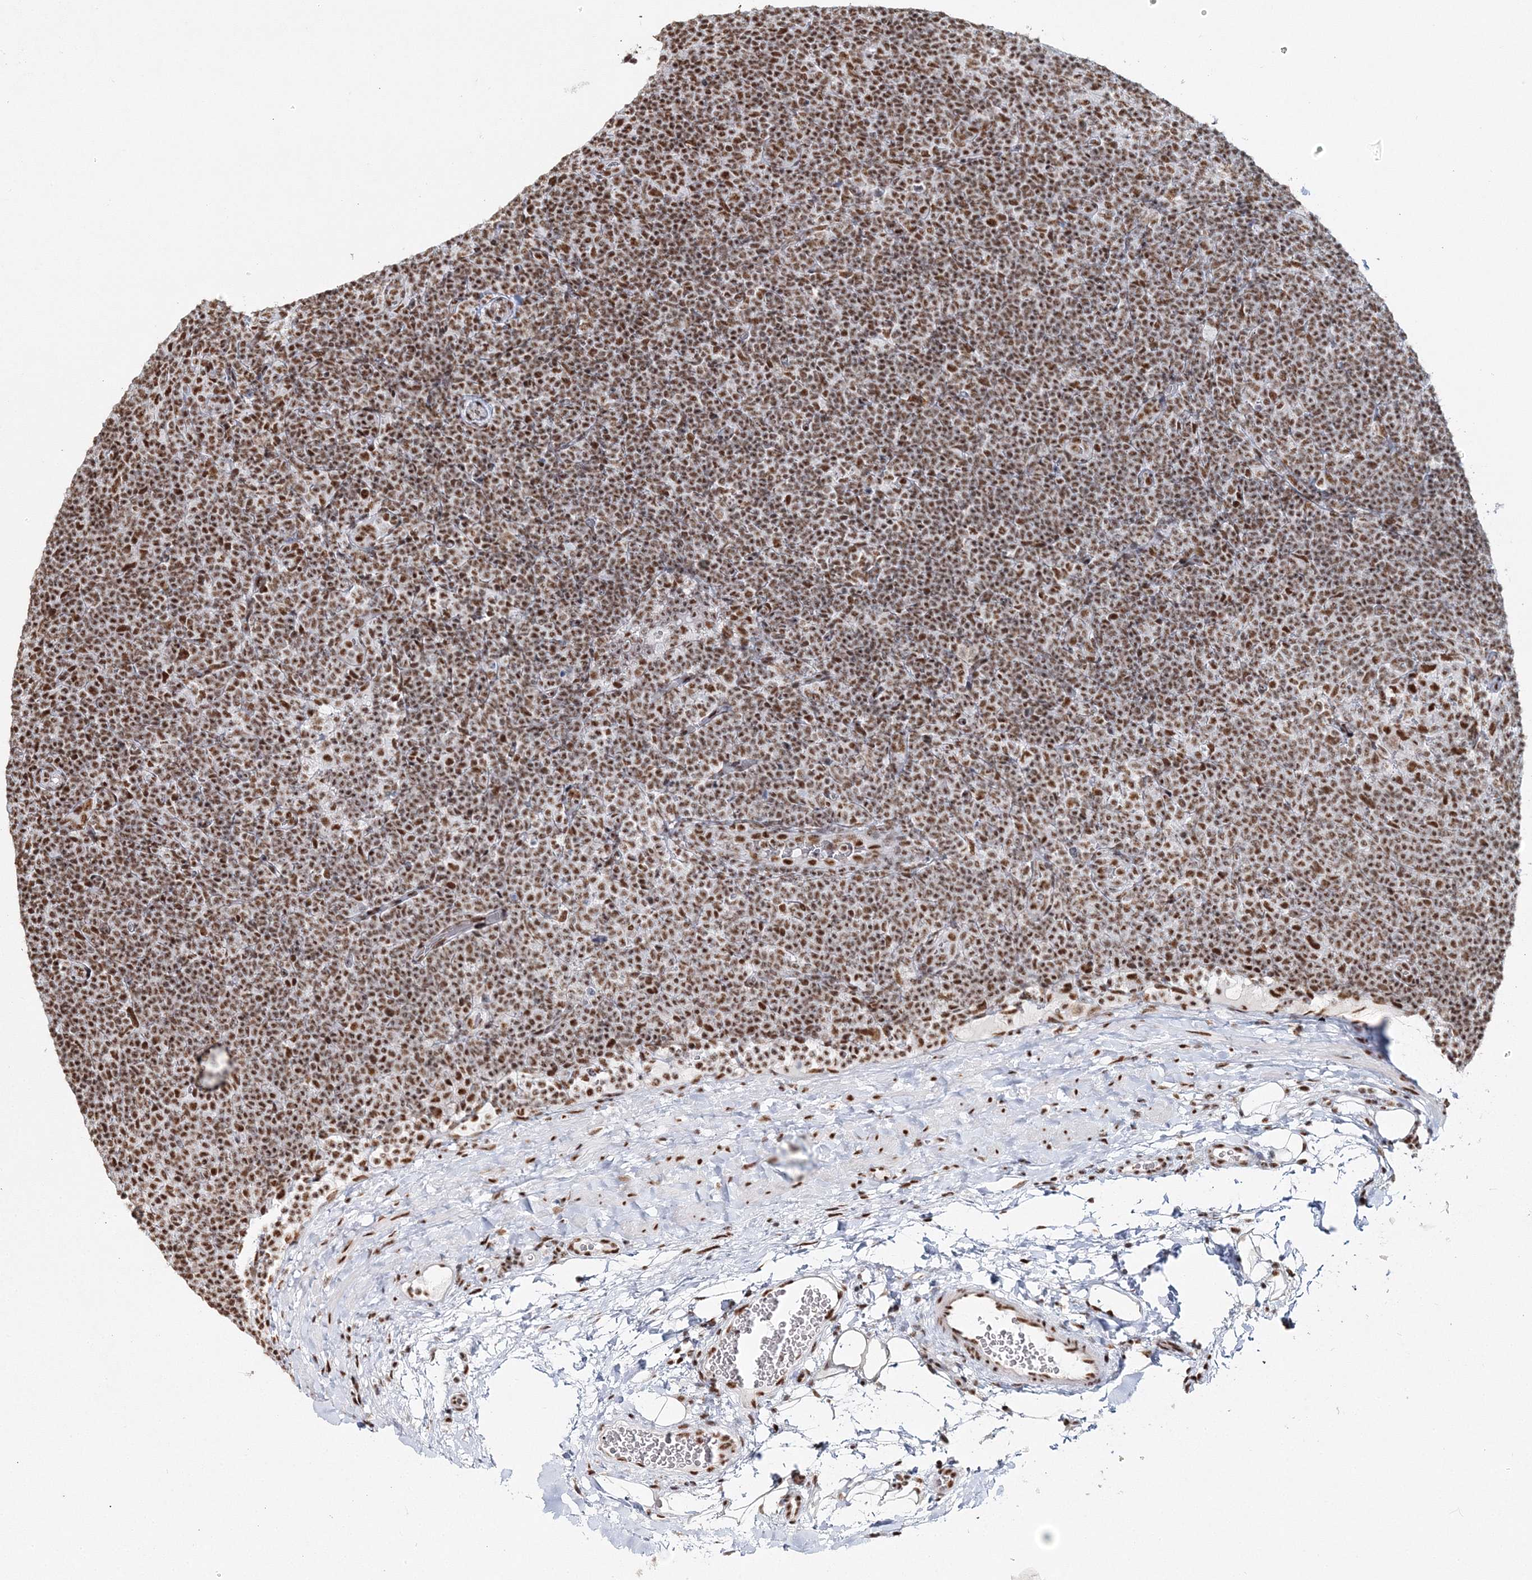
{"staining": {"intensity": "moderate", "quantity": ">75%", "location": "nuclear"}, "tissue": "lymphoma", "cell_type": "Tumor cells", "image_type": "cancer", "snomed": [{"axis": "morphology", "description": "Hodgkin's disease, NOS"}, {"axis": "topography", "description": "Lymph node"}], "caption": "A brown stain highlights moderate nuclear expression of a protein in human lymphoma tumor cells.", "gene": "QRICH1", "patient": {"sex": "female", "age": 57}}